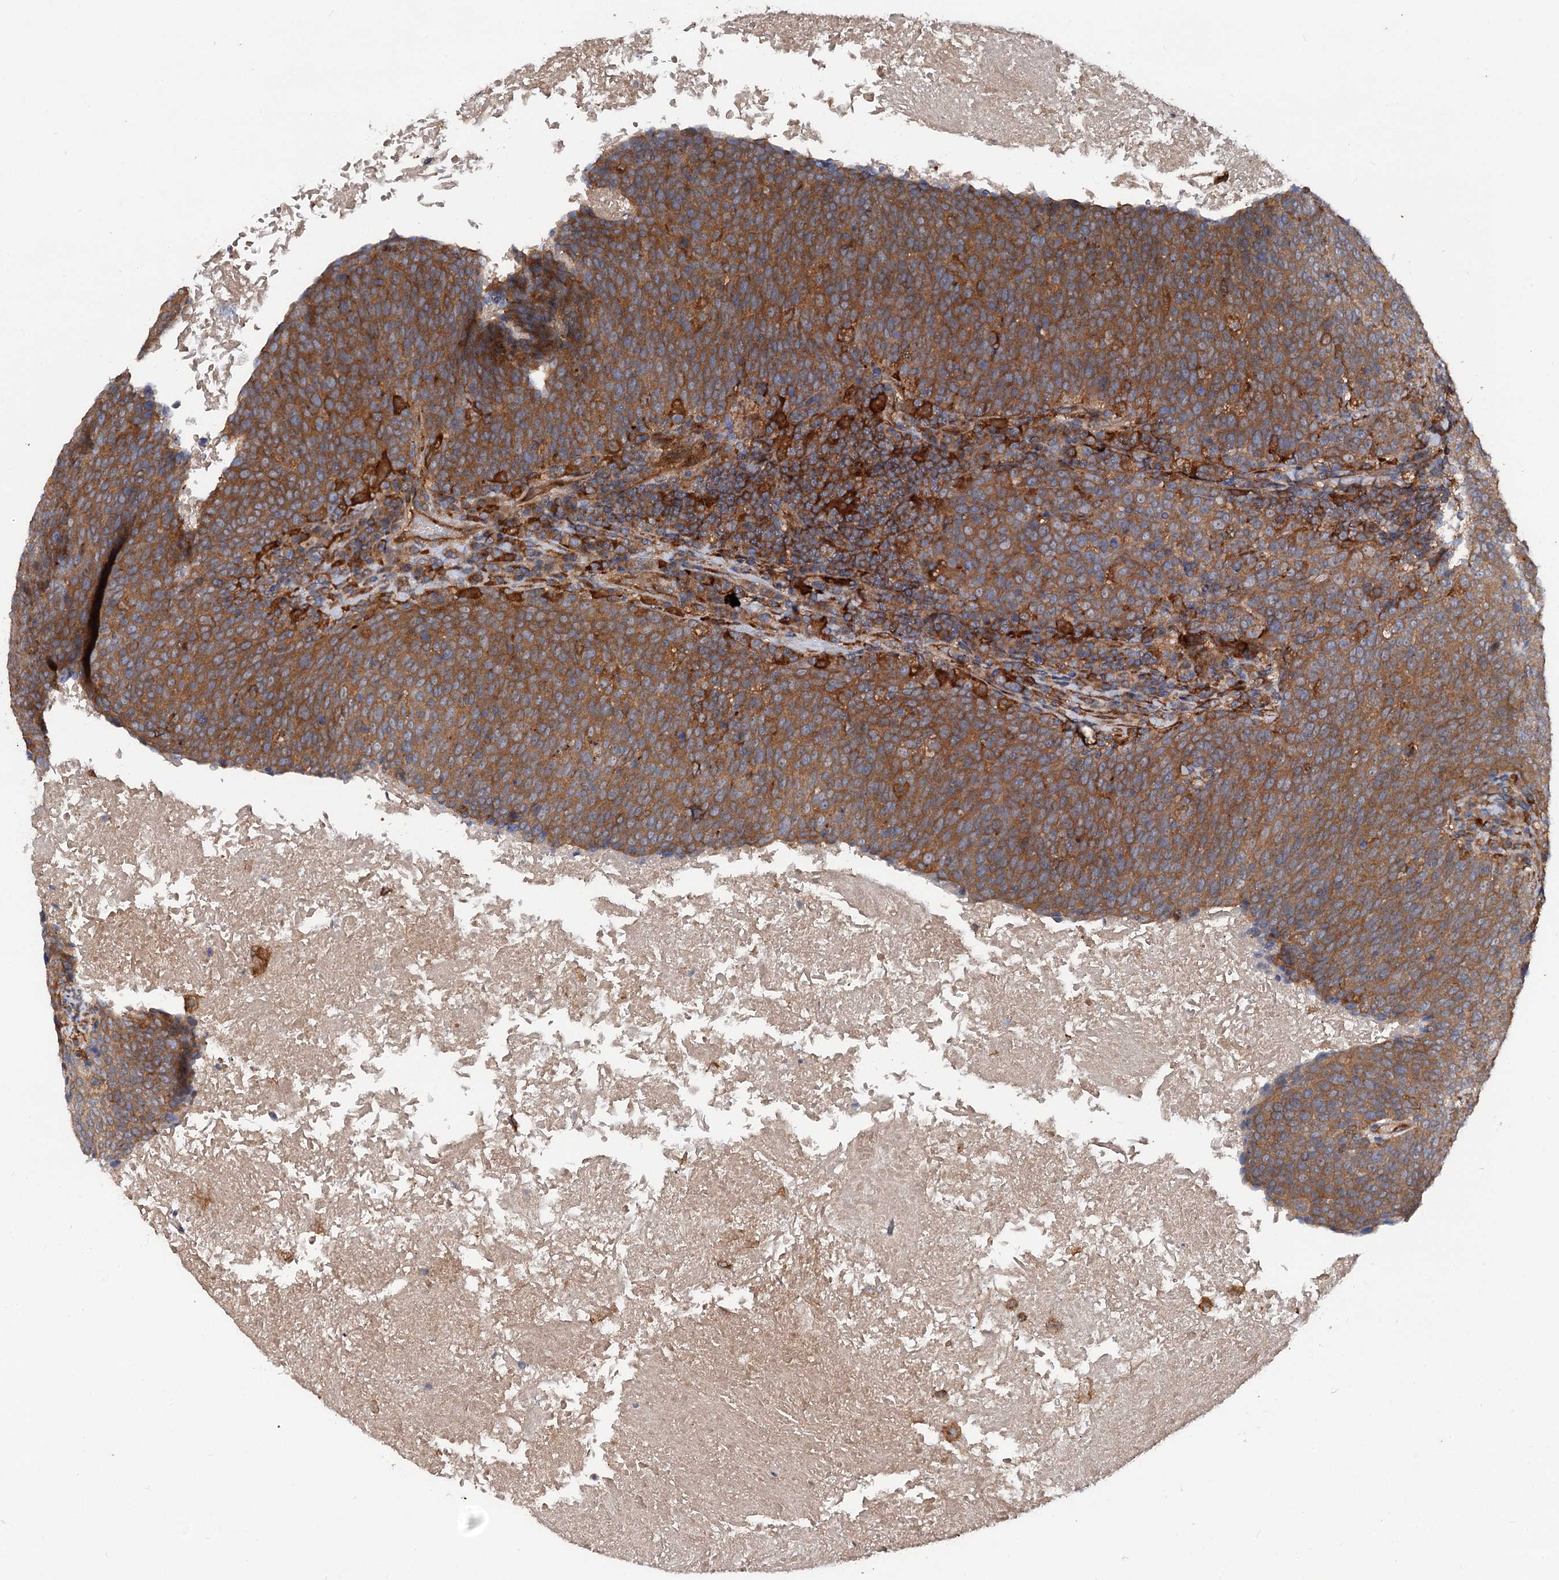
{"staining": {"intensity": "moderate", "quantity": ">75%", "location": "cytoplasmic/membranous"}, "tissue": "head and neck cancer", "cell_type": "Tumor cells", "image_type": "cancer", "snomed": [{"axis": "morphology", "description": "Squamous cell carcinoma, NOS"}, {"axis": "morphology", "description": "Squamous cell carcinoma, metastatic, NOS"}, {"axis": "topography", "description": "Lymph node"}, {"axis": "topography", "description": "Head-Neck"}], "caption": "Protein staining of metastatic squamous cell carcinoma (head and neck) tissue displays moderate cytoplasmic/membranous staining in approximately >75% of tumor cells.", "gene": "VPS29", "patient": {"sex": "male", "age": 62}}